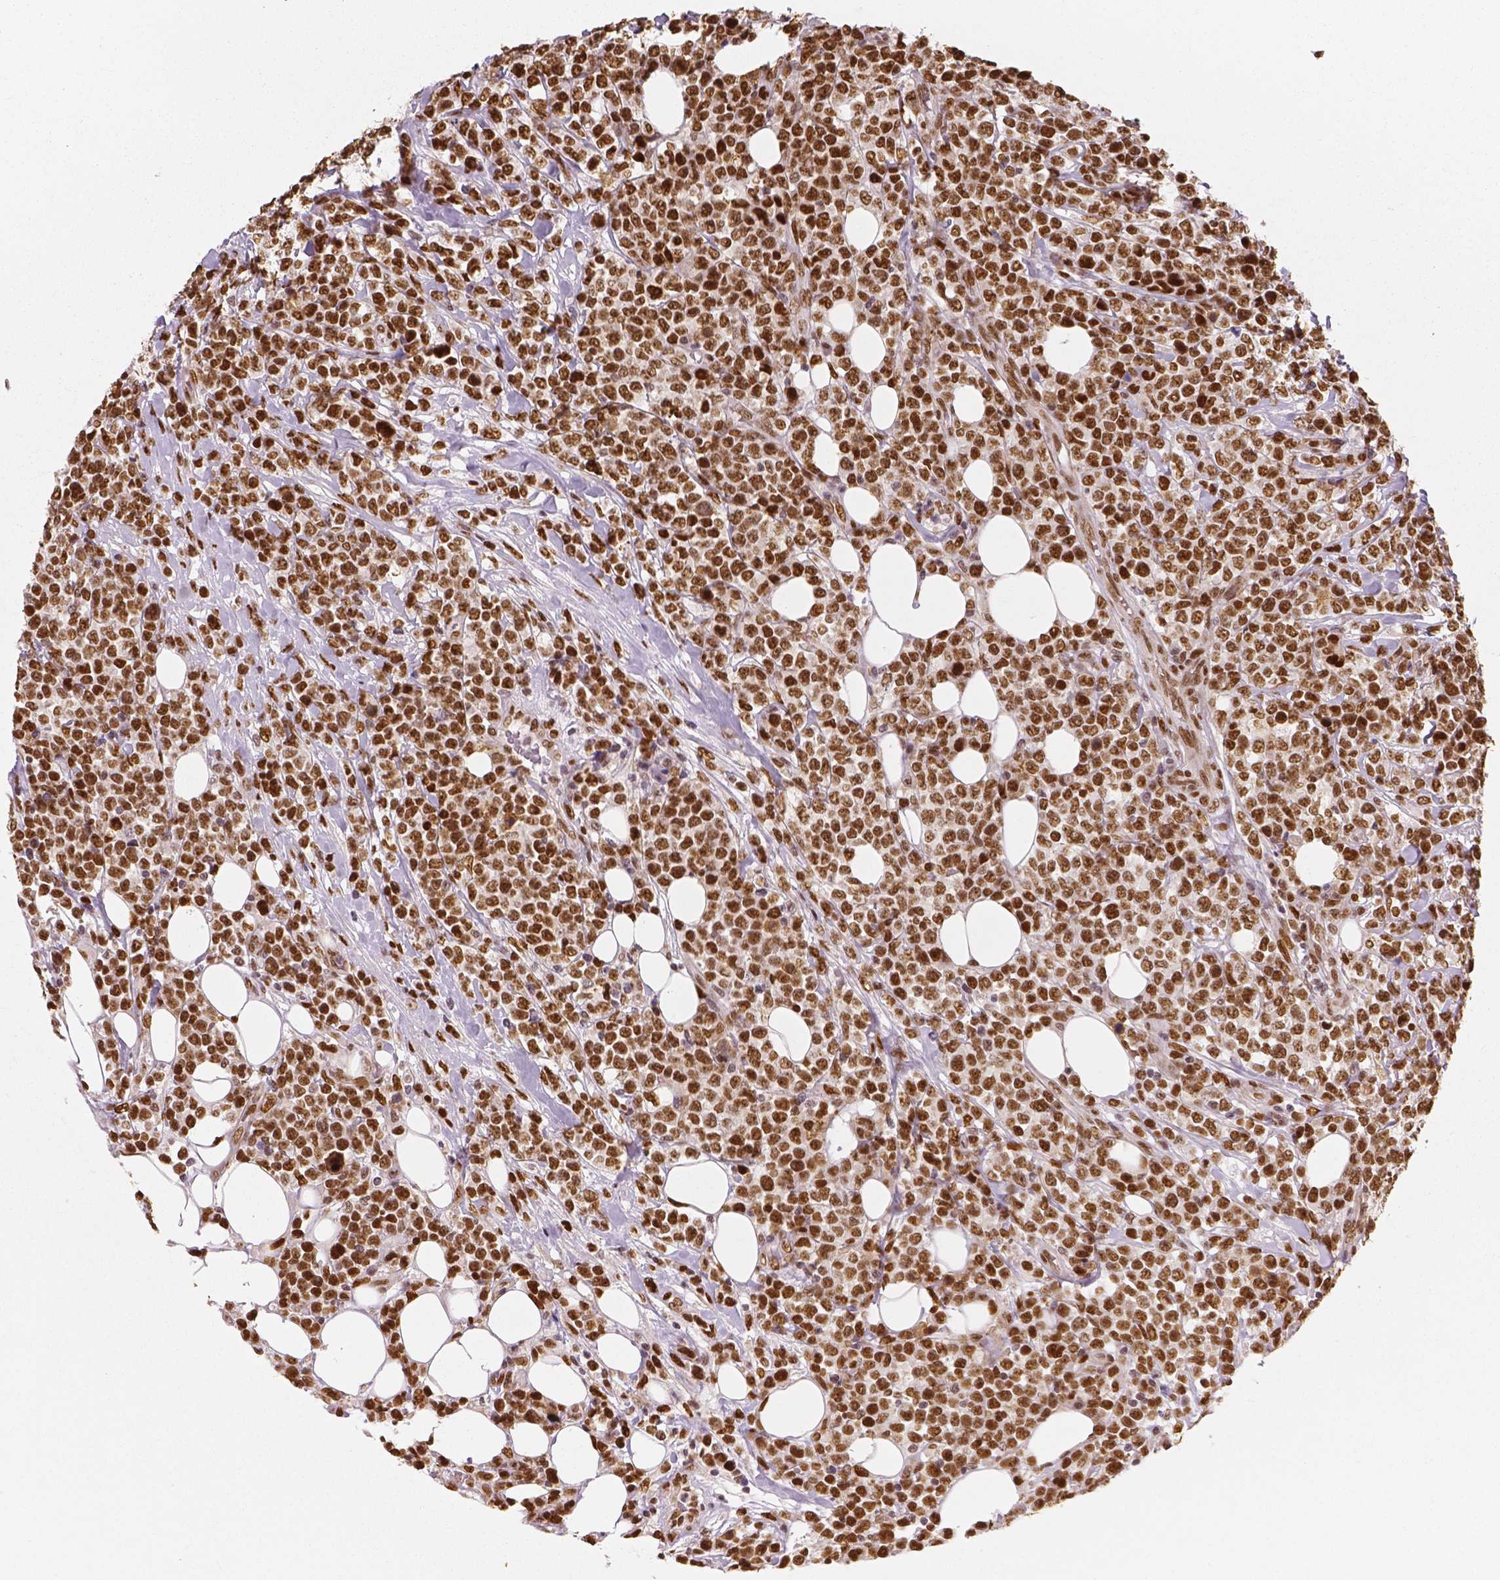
{"staining": {"intensity": "strong", "quantity": ">75%", "location": "nuclear"}, "tissue": "lymphoma", "cell_type": "Tumor cells", "image_type": "cancer", "snomed": [{"axis": "morphology", "description": "Malignant lymphoma, non-Hodgkin's type, High grade"}, {"axis": "topography", "description": "Soft tissue"}], "caption": "This is a micrograph of immunohistochemistry staining of high-grade malignant lymphoma, non-Hodgkin's type, which shows strong positivity in the nuclear of tumor cells.", "gene": "NUCKS1", "patient": {"sex": "female", "age": 56}}